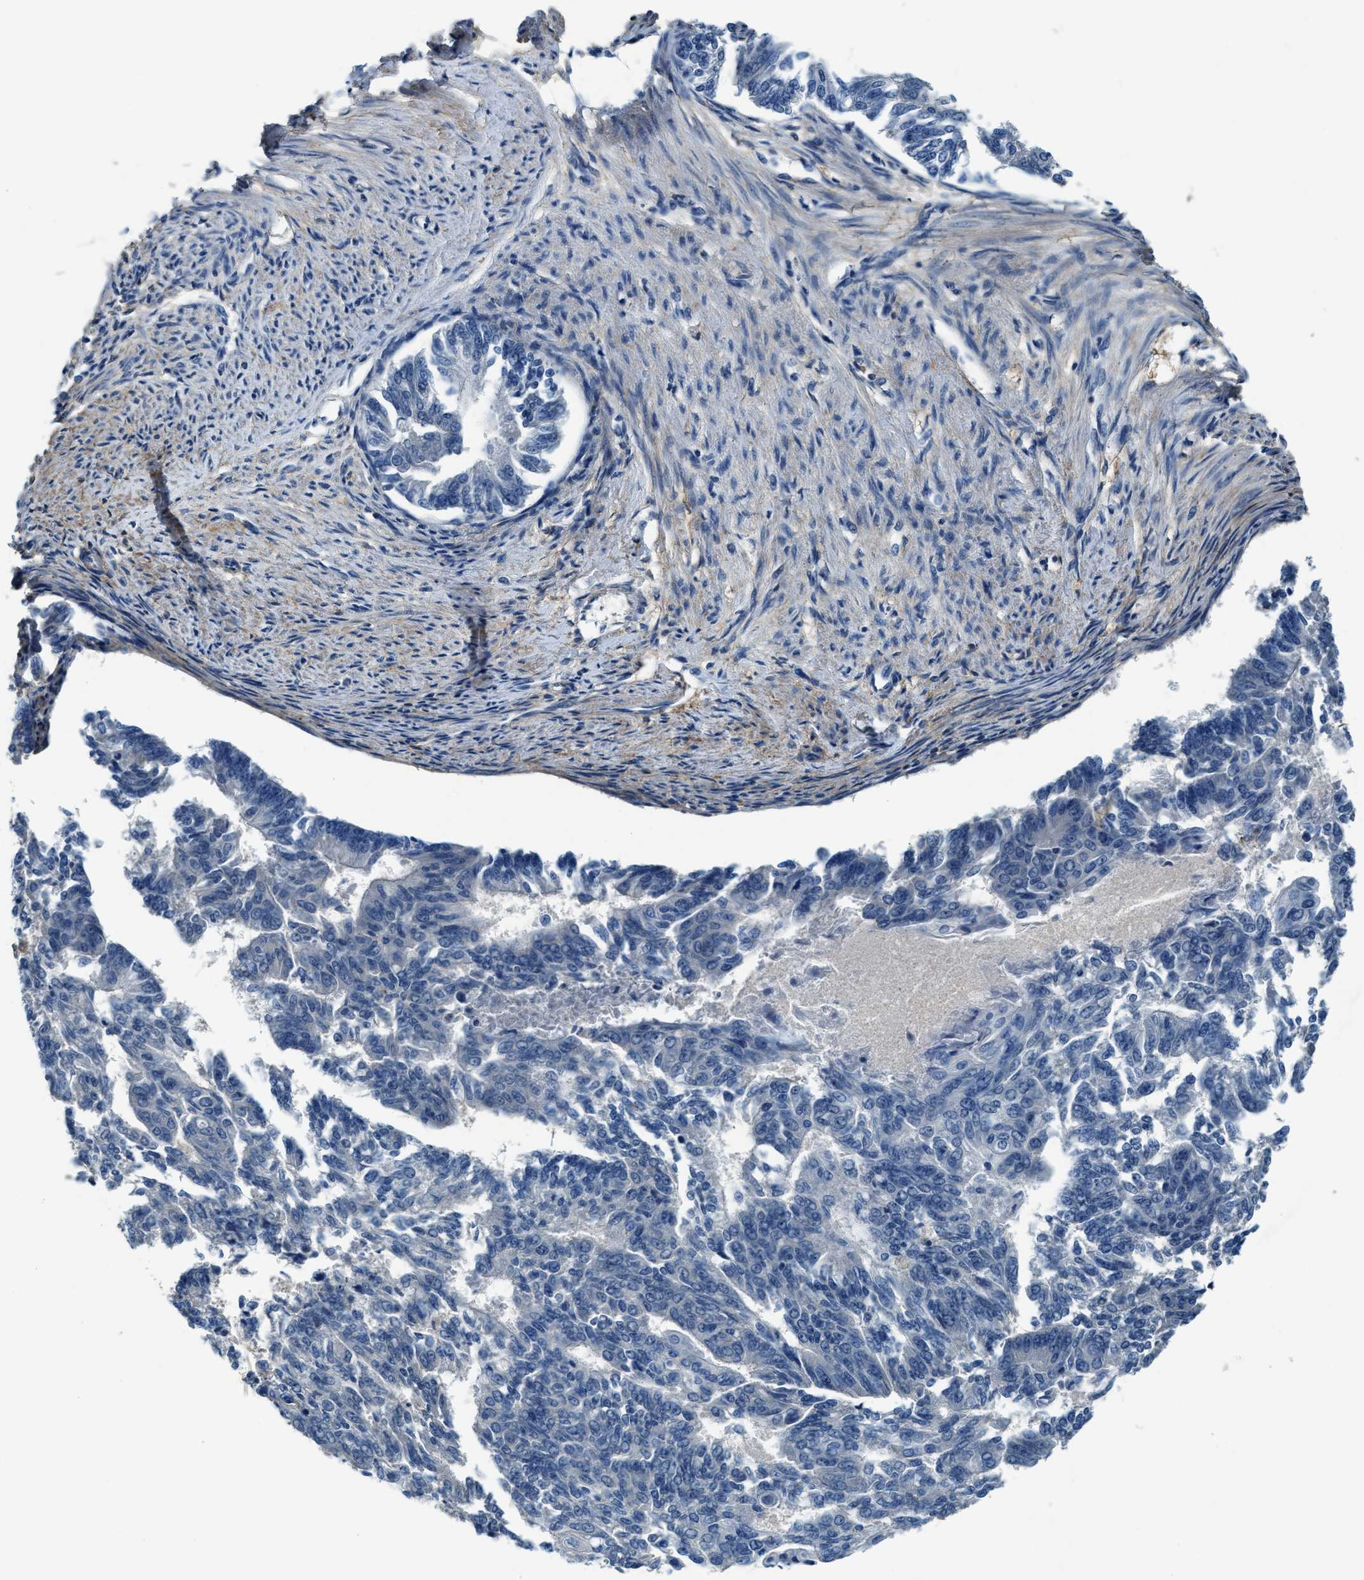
{"staining": {"intensity": "negative", "quantity": "none", "location": "none"}, "tissue": "endometrial cancer", "cell_type": "Tumor cells", "image_type": "cancer", "snomed": [{"axis": "morphology", "description": "Adenocarcinoma, NOS"}, {"axis": "topography", "description": "Endometrium"}], "caption": "There is no significant positivity in tumor cells of adenocarcinoma (endometrial).", "gene": "MYO1G", "patient": {"sex": "female", "age": 32}}